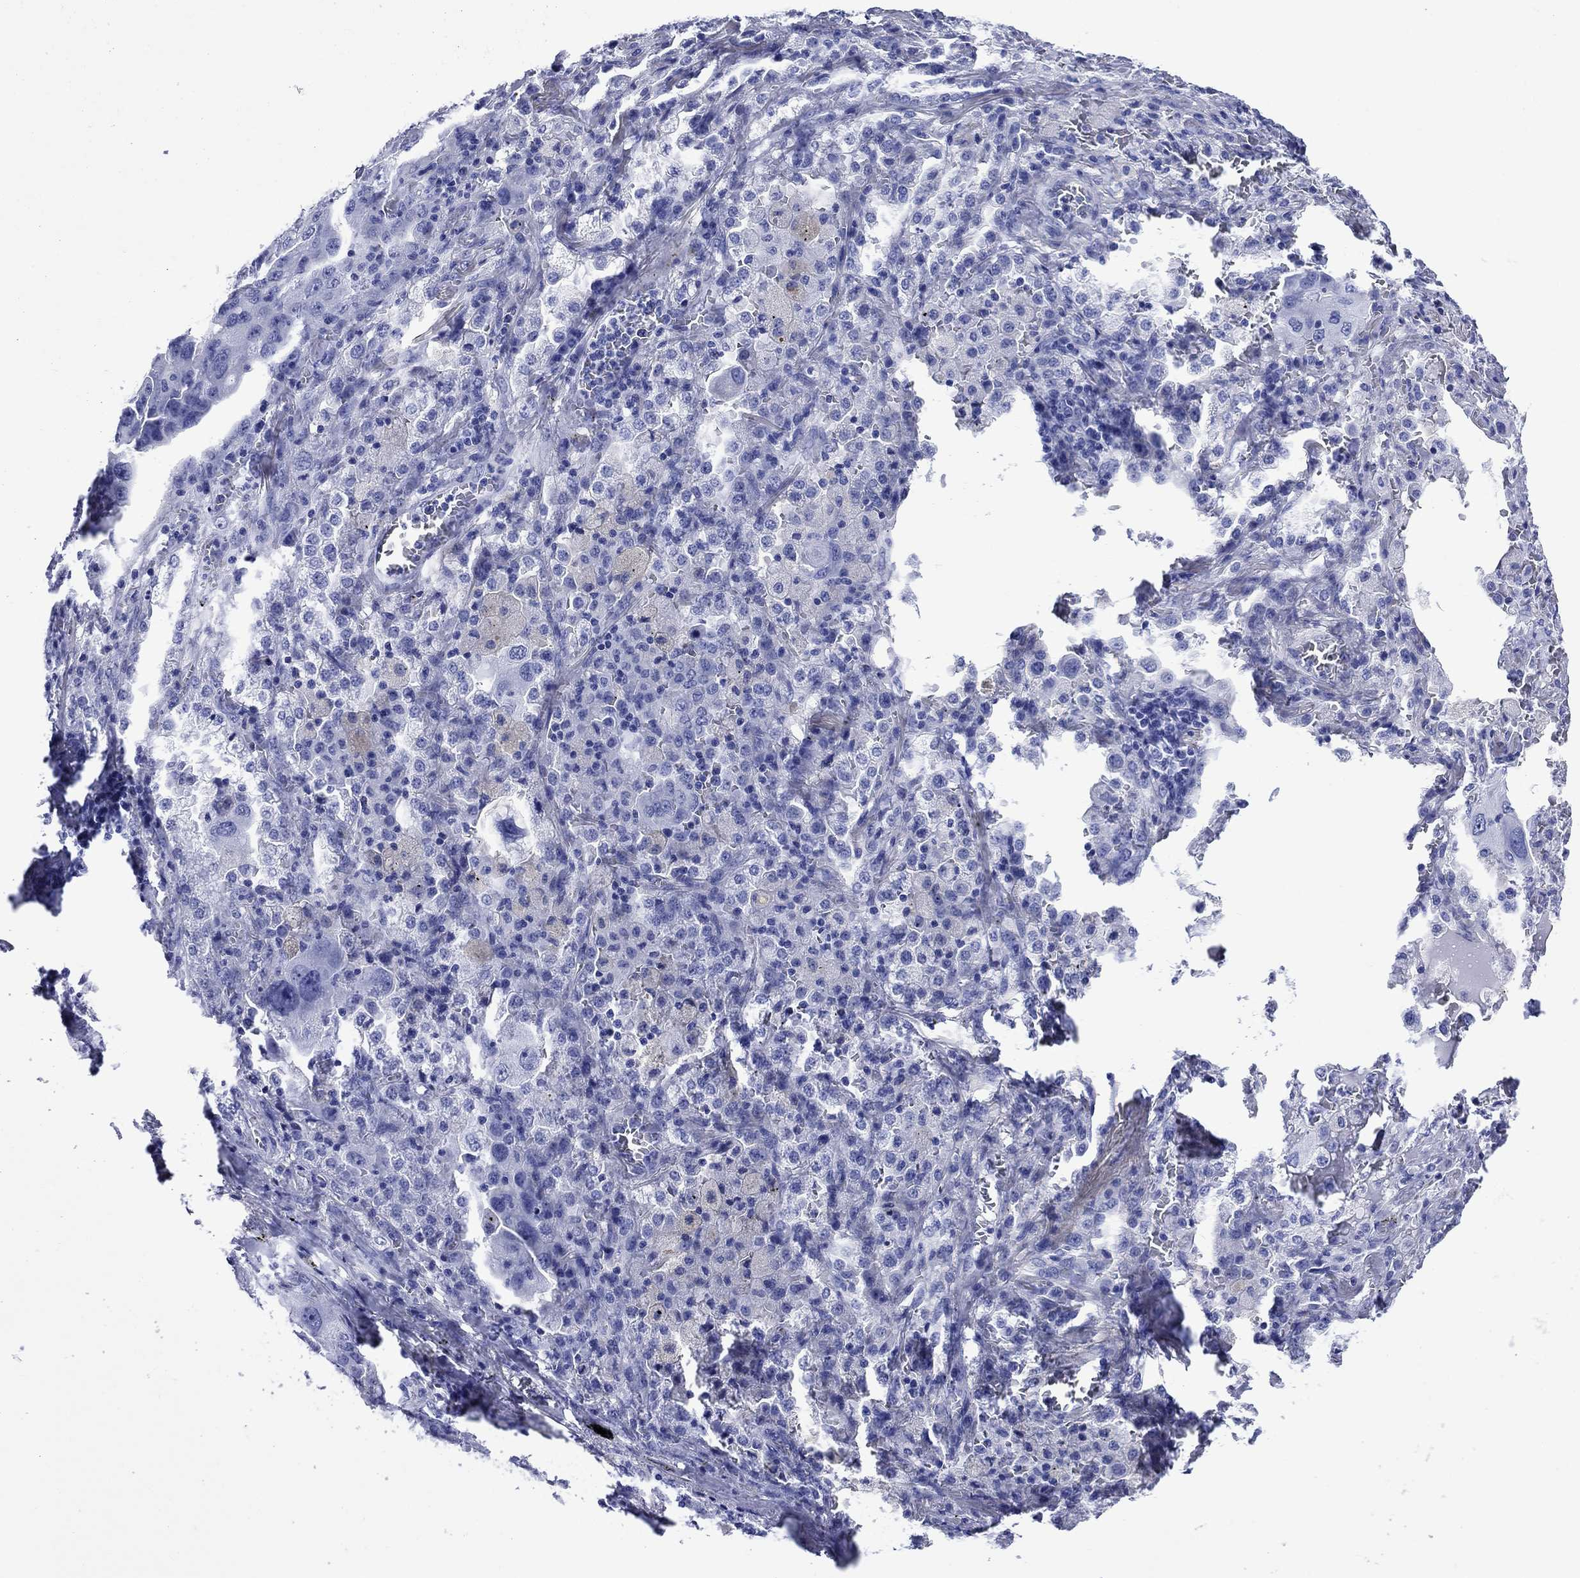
{"staining": {"intensity": "negative", "quantity": "none", "location": "none"}, "tissue": "lung cancer", "cell_type": "Tumor cells", "image_type": "cancer", "snomed": [{"axis": "morphology", "description": "Adenocarcinoma, NOS"}, {"axis": "topography", "description": "Lung"}], "caption": "Tumor cells are negative for protein expression in human lung cancer (adenocarcinoma).", "gene": "SLC1A2", "patient": {"sex": "female", "age": 61}}